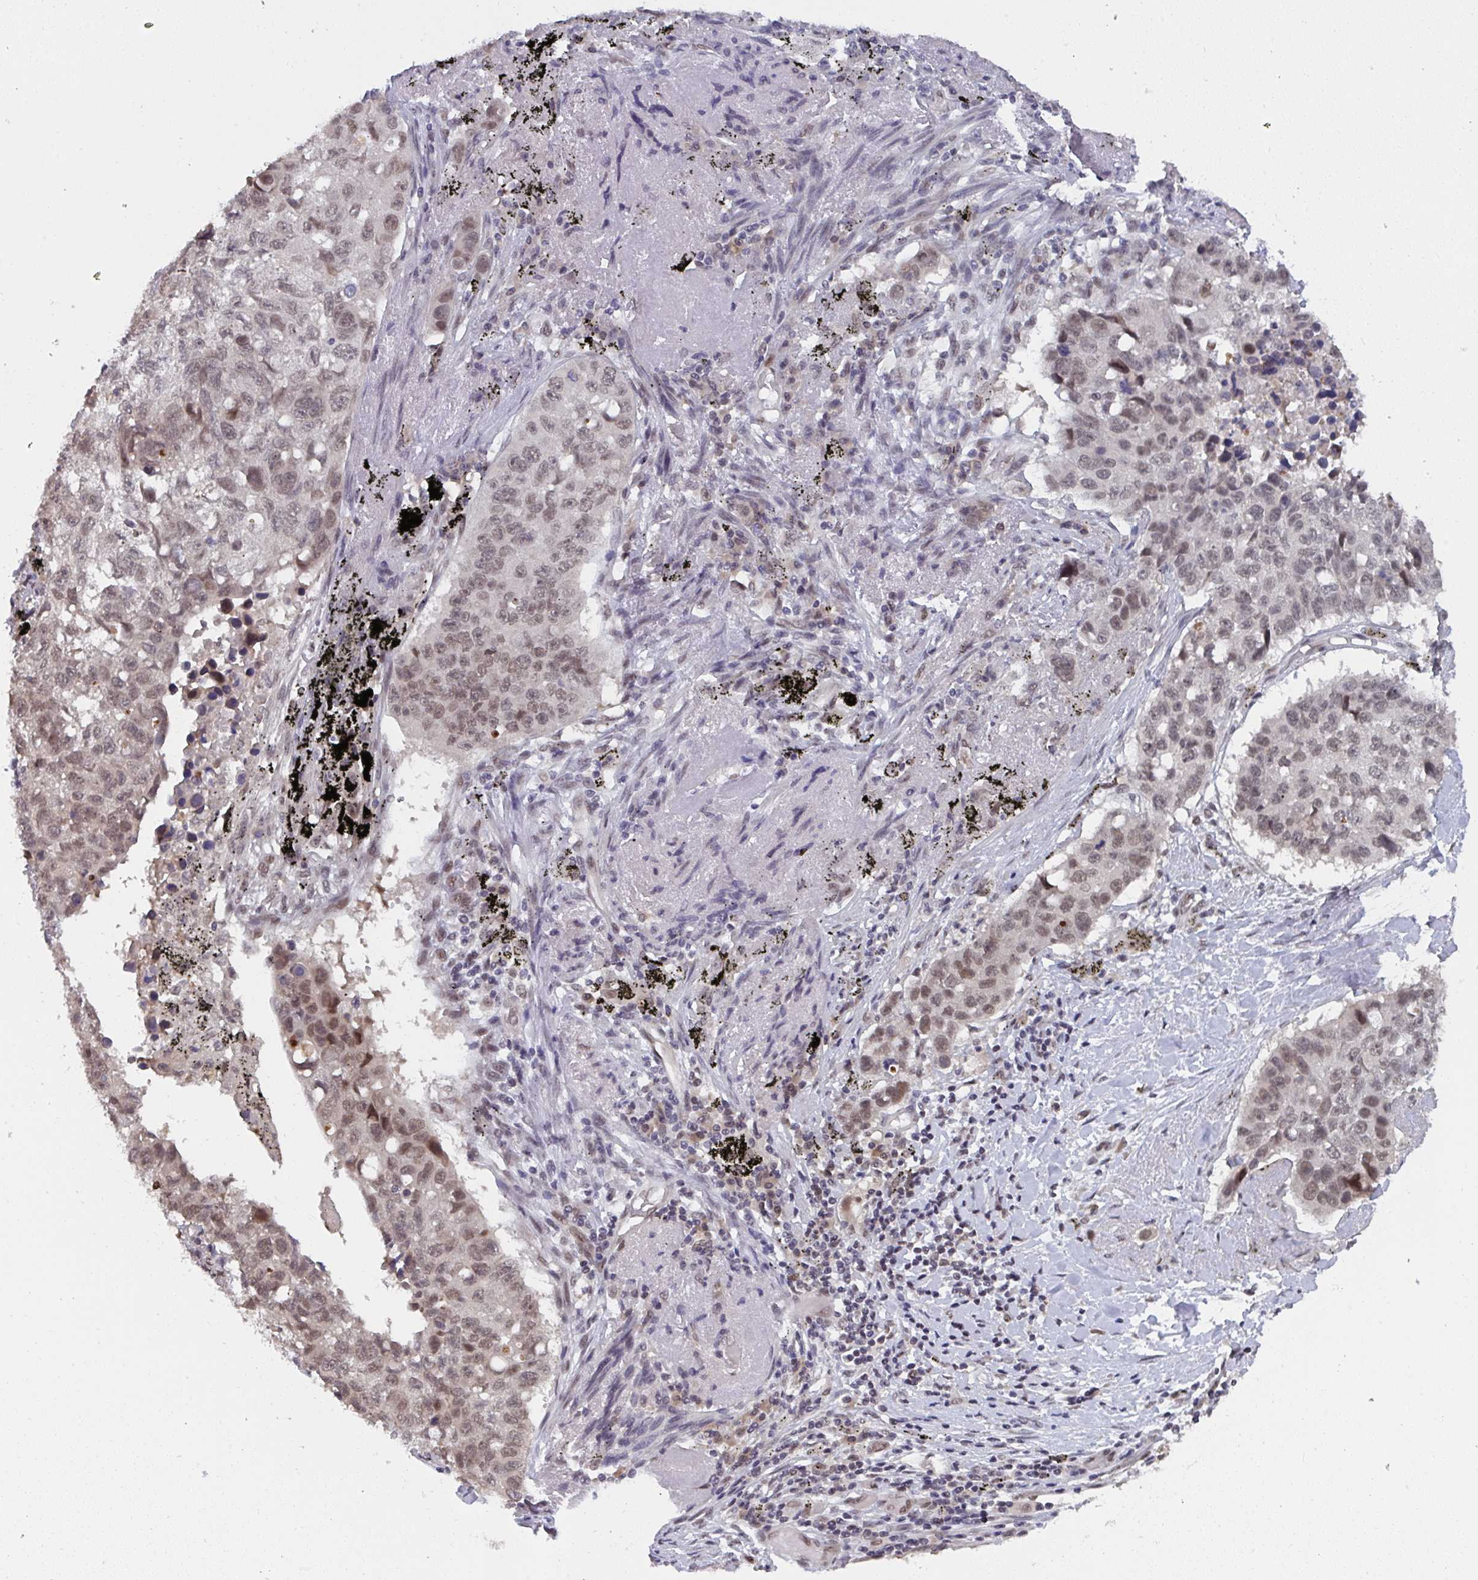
{"staining": {"intensity": "moderate", "quantity": ">75%", "location": "nuclear"}, "tissue": "lung cancer", "cell_type": "Tumor cells", "image_type": "cancer", "snomed": [{"axis": "morphology", "description": "Squamous cell carcinoma, NOS"}, {"axis": "topography", "description": "Lung"}], "caption": "IHC histopathology image of lung cancer (squamous cell carcinoma) stained for a protein (brown), which demonstrates medium levels of moderate nuclear staining in approximately >75% of tumor cells.", "gene": "JMJD1C", "patient": {"sex": "male", "age": 60}}